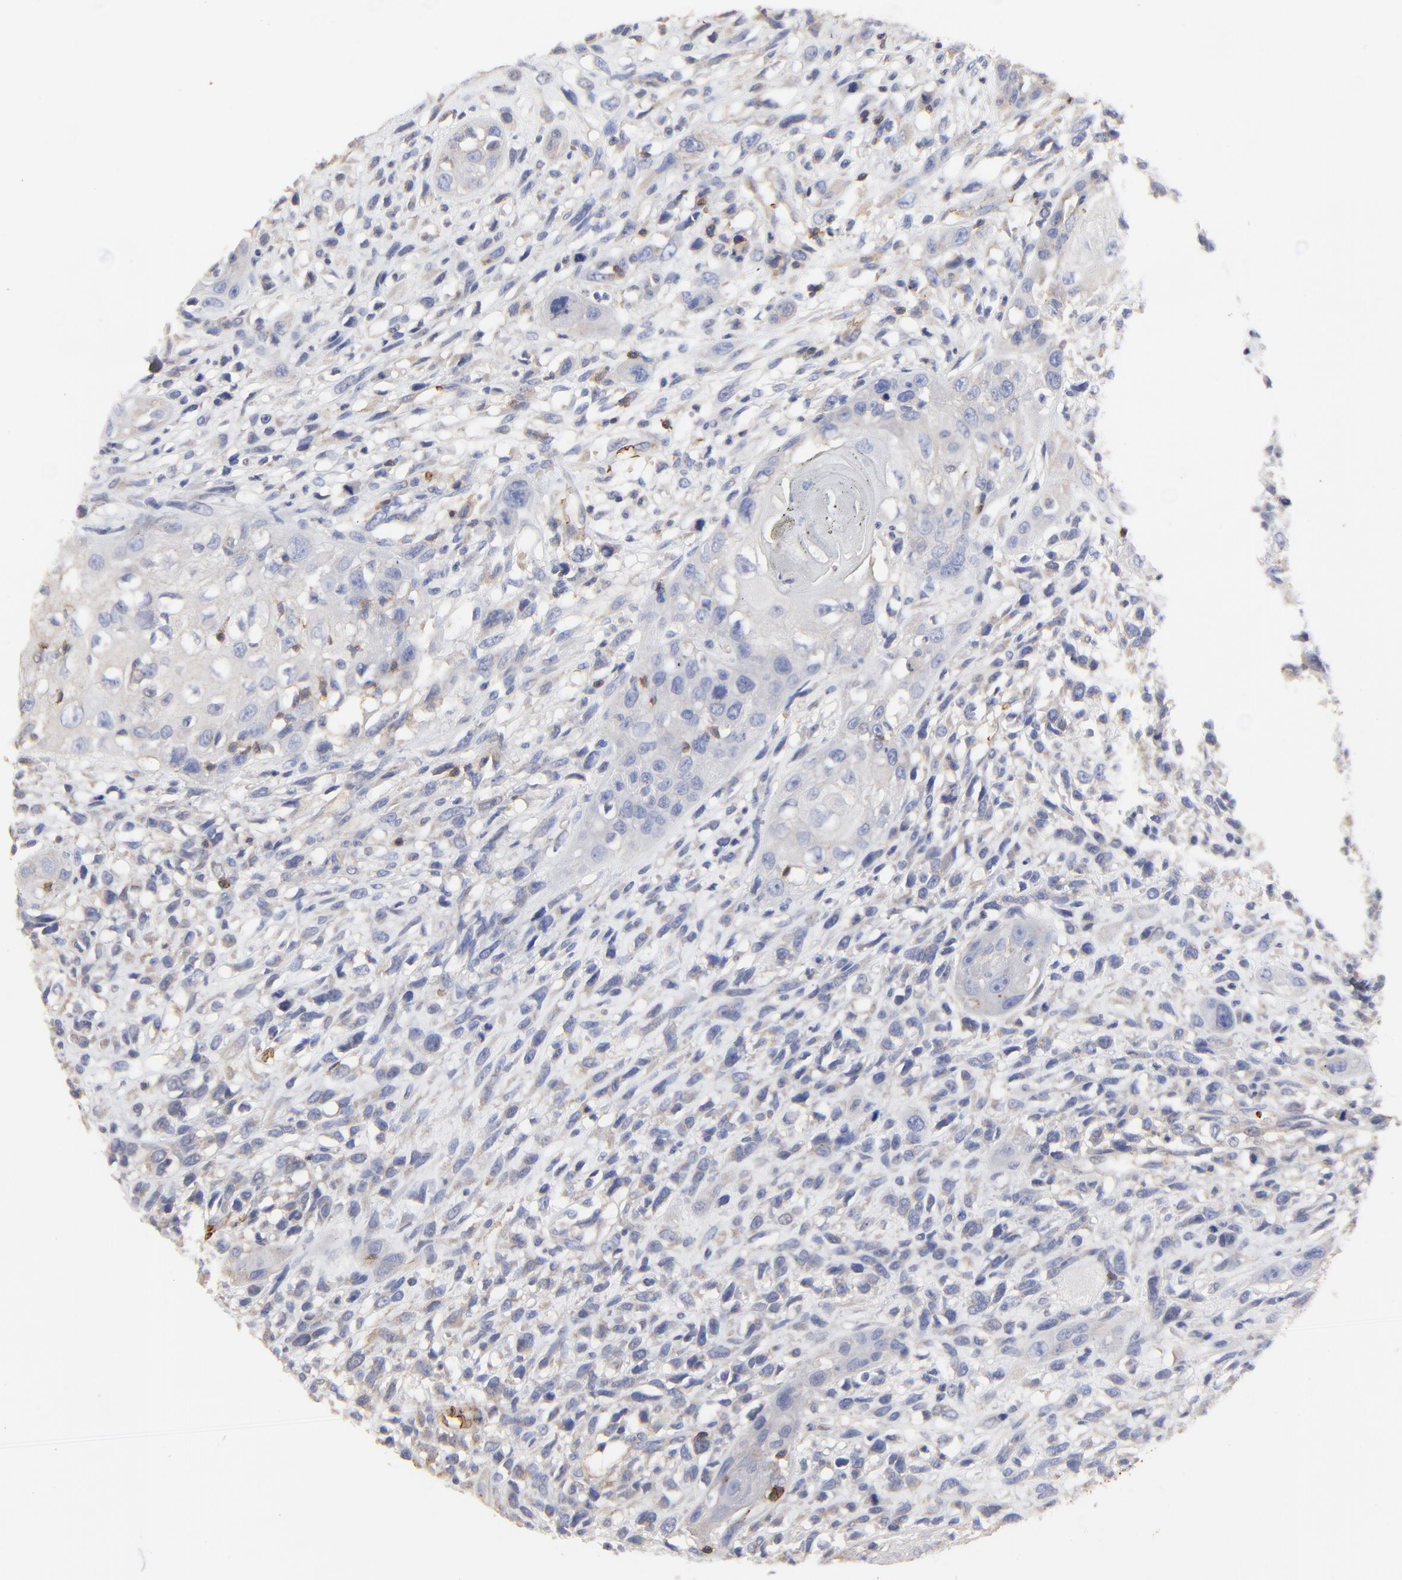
{"staining": {"intensity": "negative", "quantity": "none", "location": "none"}, "tissue": "head and neck cancer", "cell_type": "Tumor cells", "image_type": "cancer", "snomed": [{"axis": "morphology", "description": "Necrosis, NOS"}, {"axis": "morphology", "description": "Neoplasm, malignant, NOS"}, {"axis": "topography", "description": "Salivary gland"}, {"axis": "topography", "description": "Head-Neck"}], "caption": "Human head and neck neoplasm (malignant) stained for a protein using immunohistochemistry exhibits no positivity in tumor cells.", "gene": "PAG1", "patient": {"sex": "male", "age": 43}}